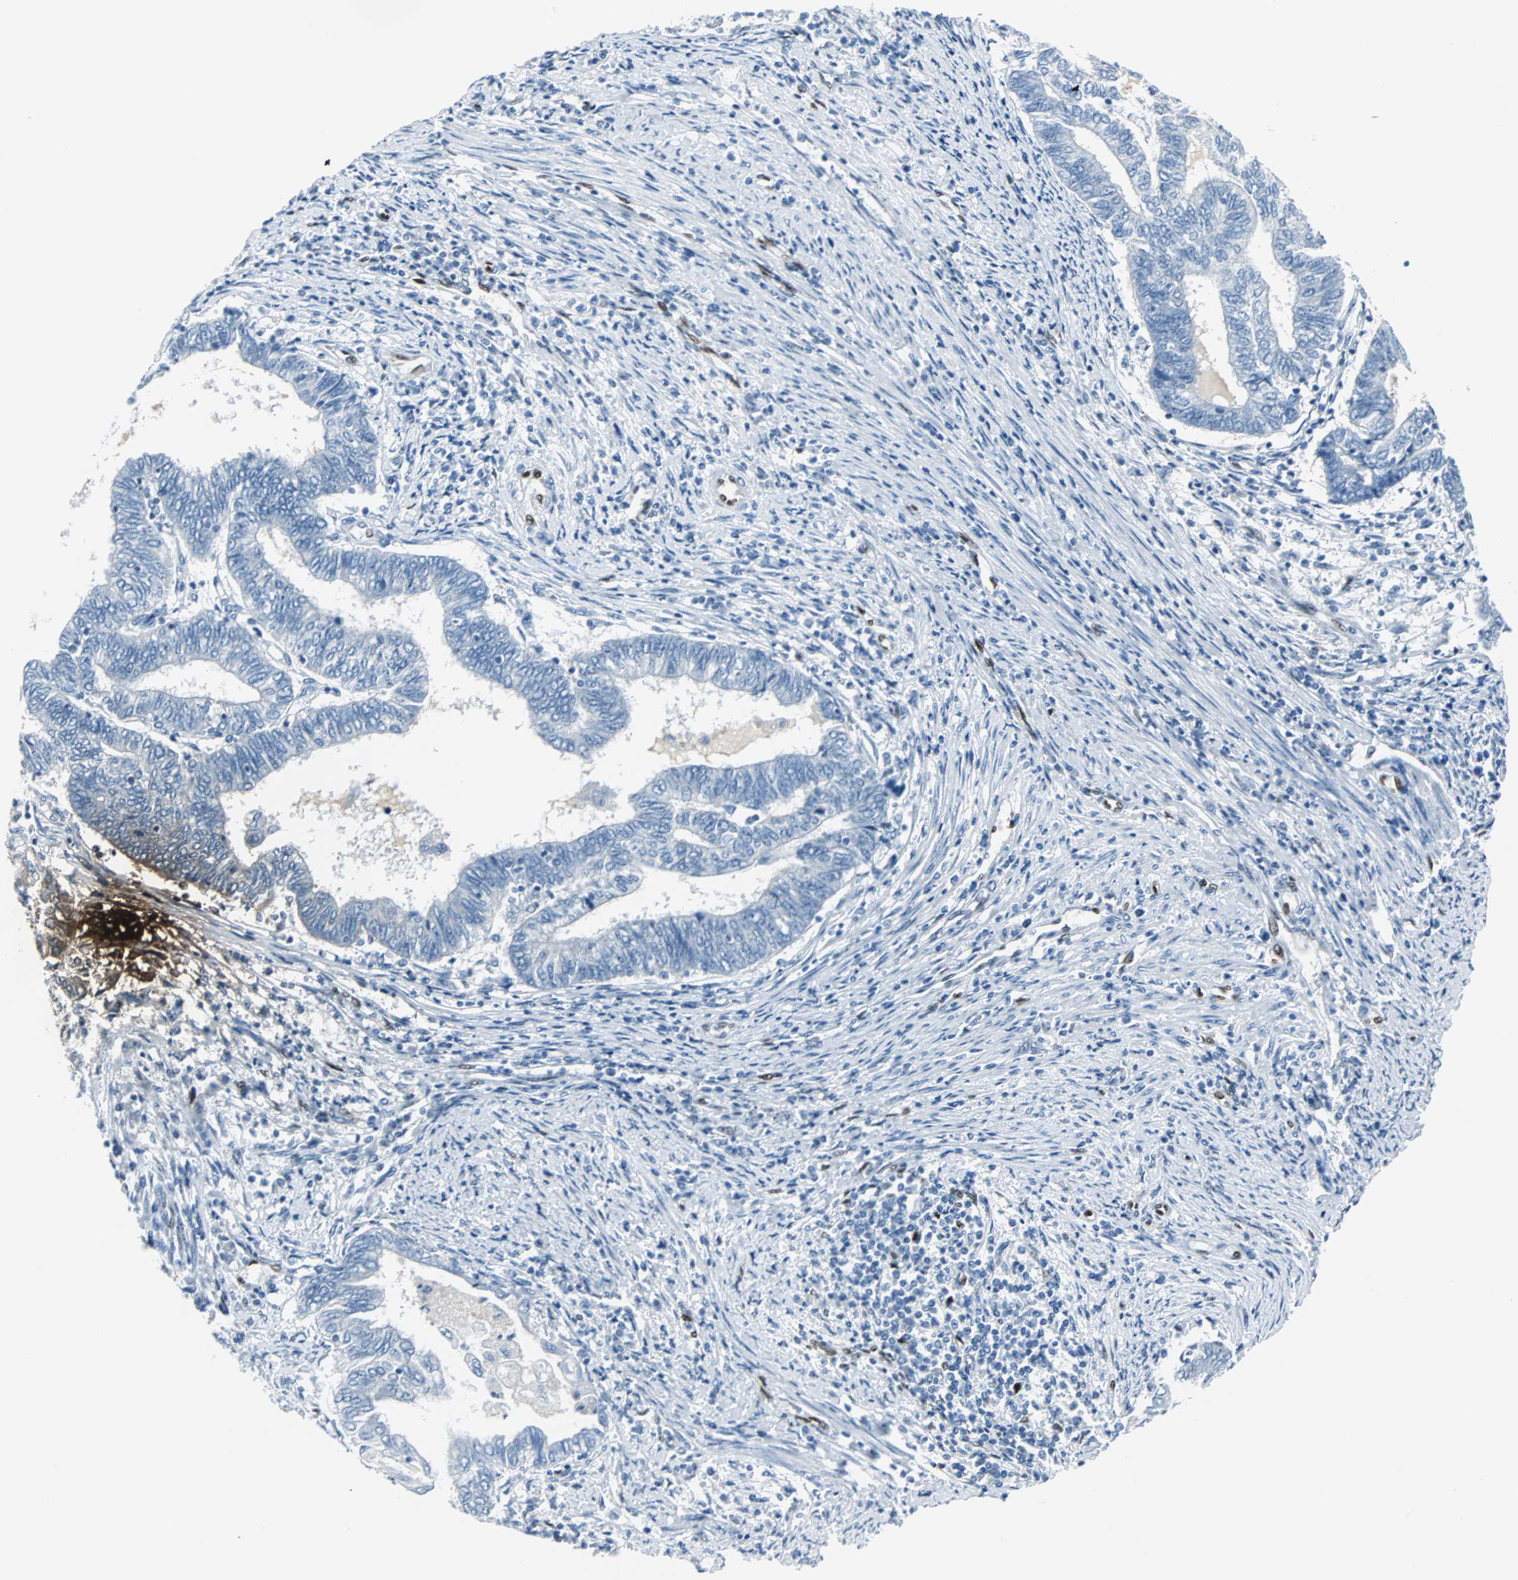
{"staining": {"intensity": "negative", "quantity": "none", "location": "none"}, "tissue": "endometrial cancer", "cell_type": "Tumor cells", "image_type": "cancer", "snomed": [{"axis": "morphology", "description": "Adenocarcinoma, NOS"}, {"axis": "topography", "description": "Uterus"}, {"axis": "topography", "description": "Endometrium"}], "caption": "Immunohistochemical staining of endometrial cancer demonstrates no significant positivity in tumor cells.", "gene": "IL33", "patient": {"sex": "female", "age": 70}}